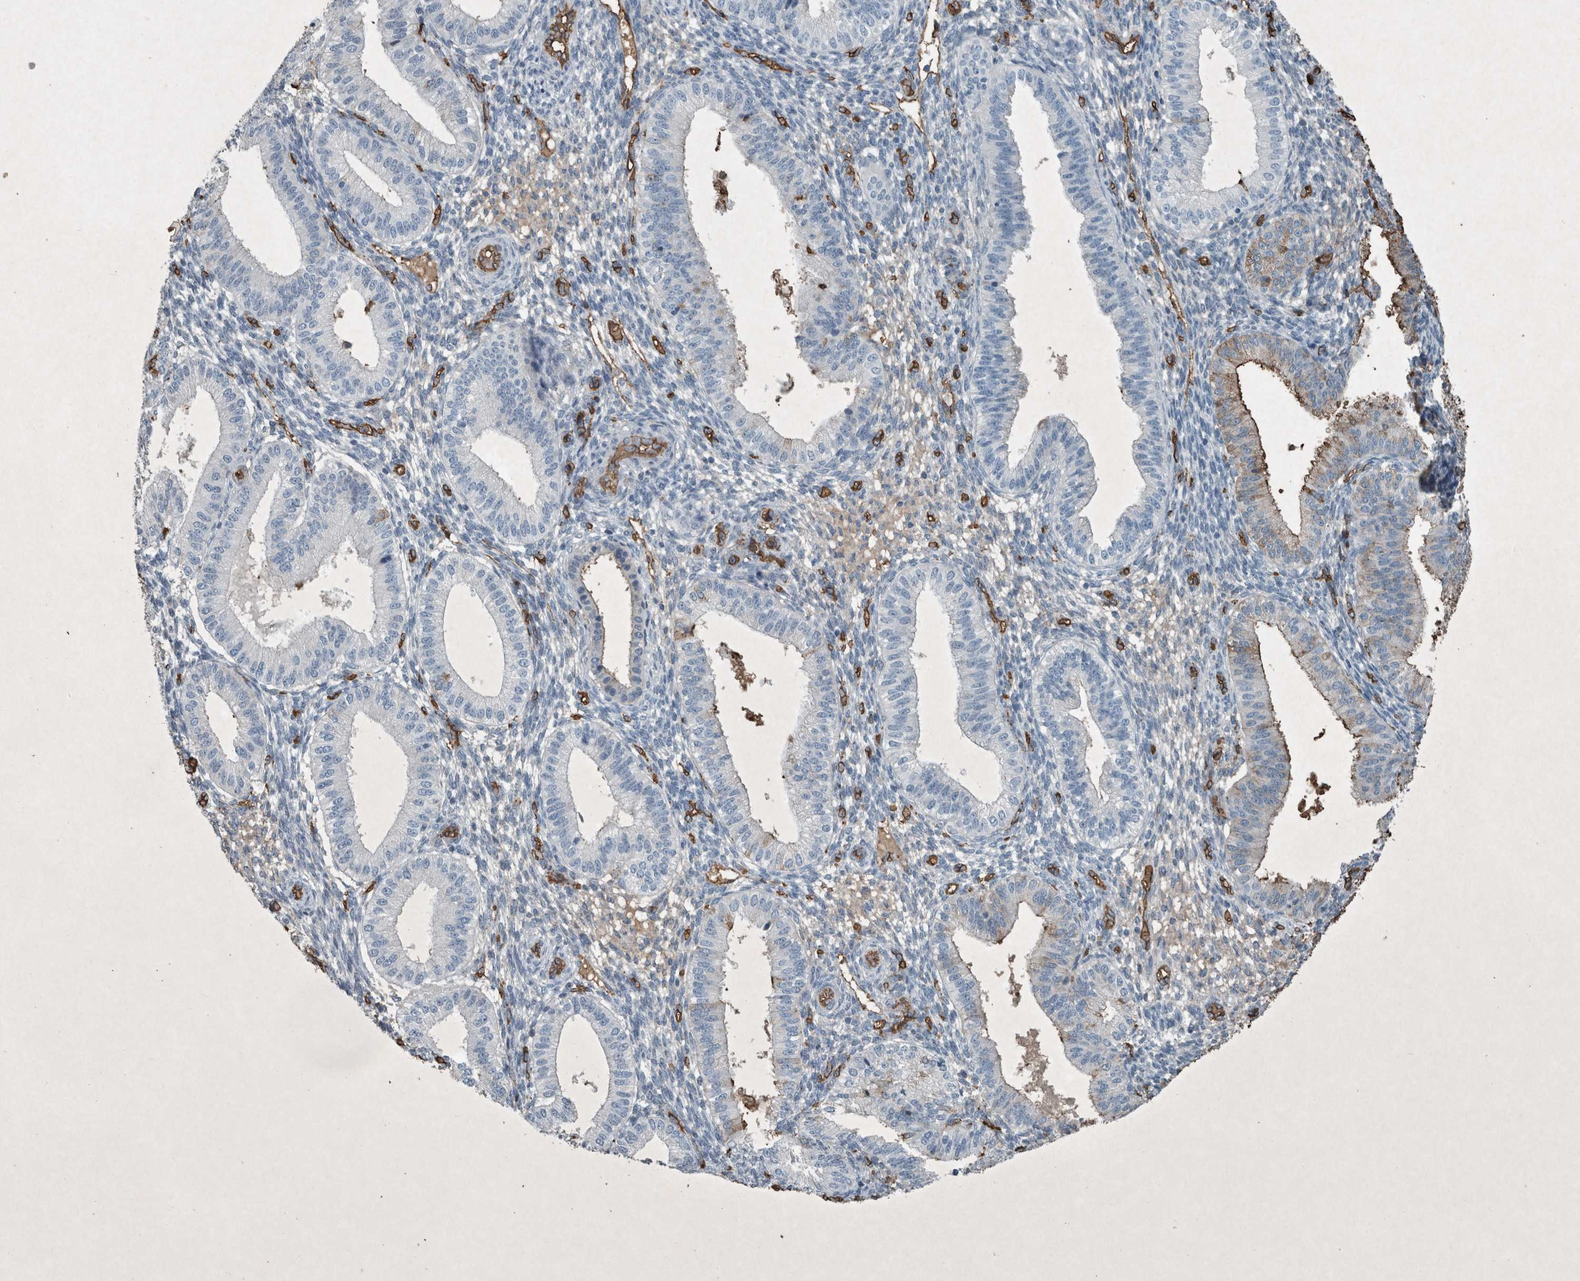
{"staining": {"intensity": "negative", "quantity": "none", "location": "none"}, "tissue": "endometrium", "cell_type": "Cells in endometrial stroma", "image_type": "normal", "snomed": [{"axis": "morphology", "description": "Normal tissue, NOS"}, {"axis": "topography", "description": "Endometrium"}], "caption": "The IHC micrograph has no significant staining in cells in endometrial stroma of endometrium.", "gene": "LBP", "patient": {"sex": "female", "age": 39}}